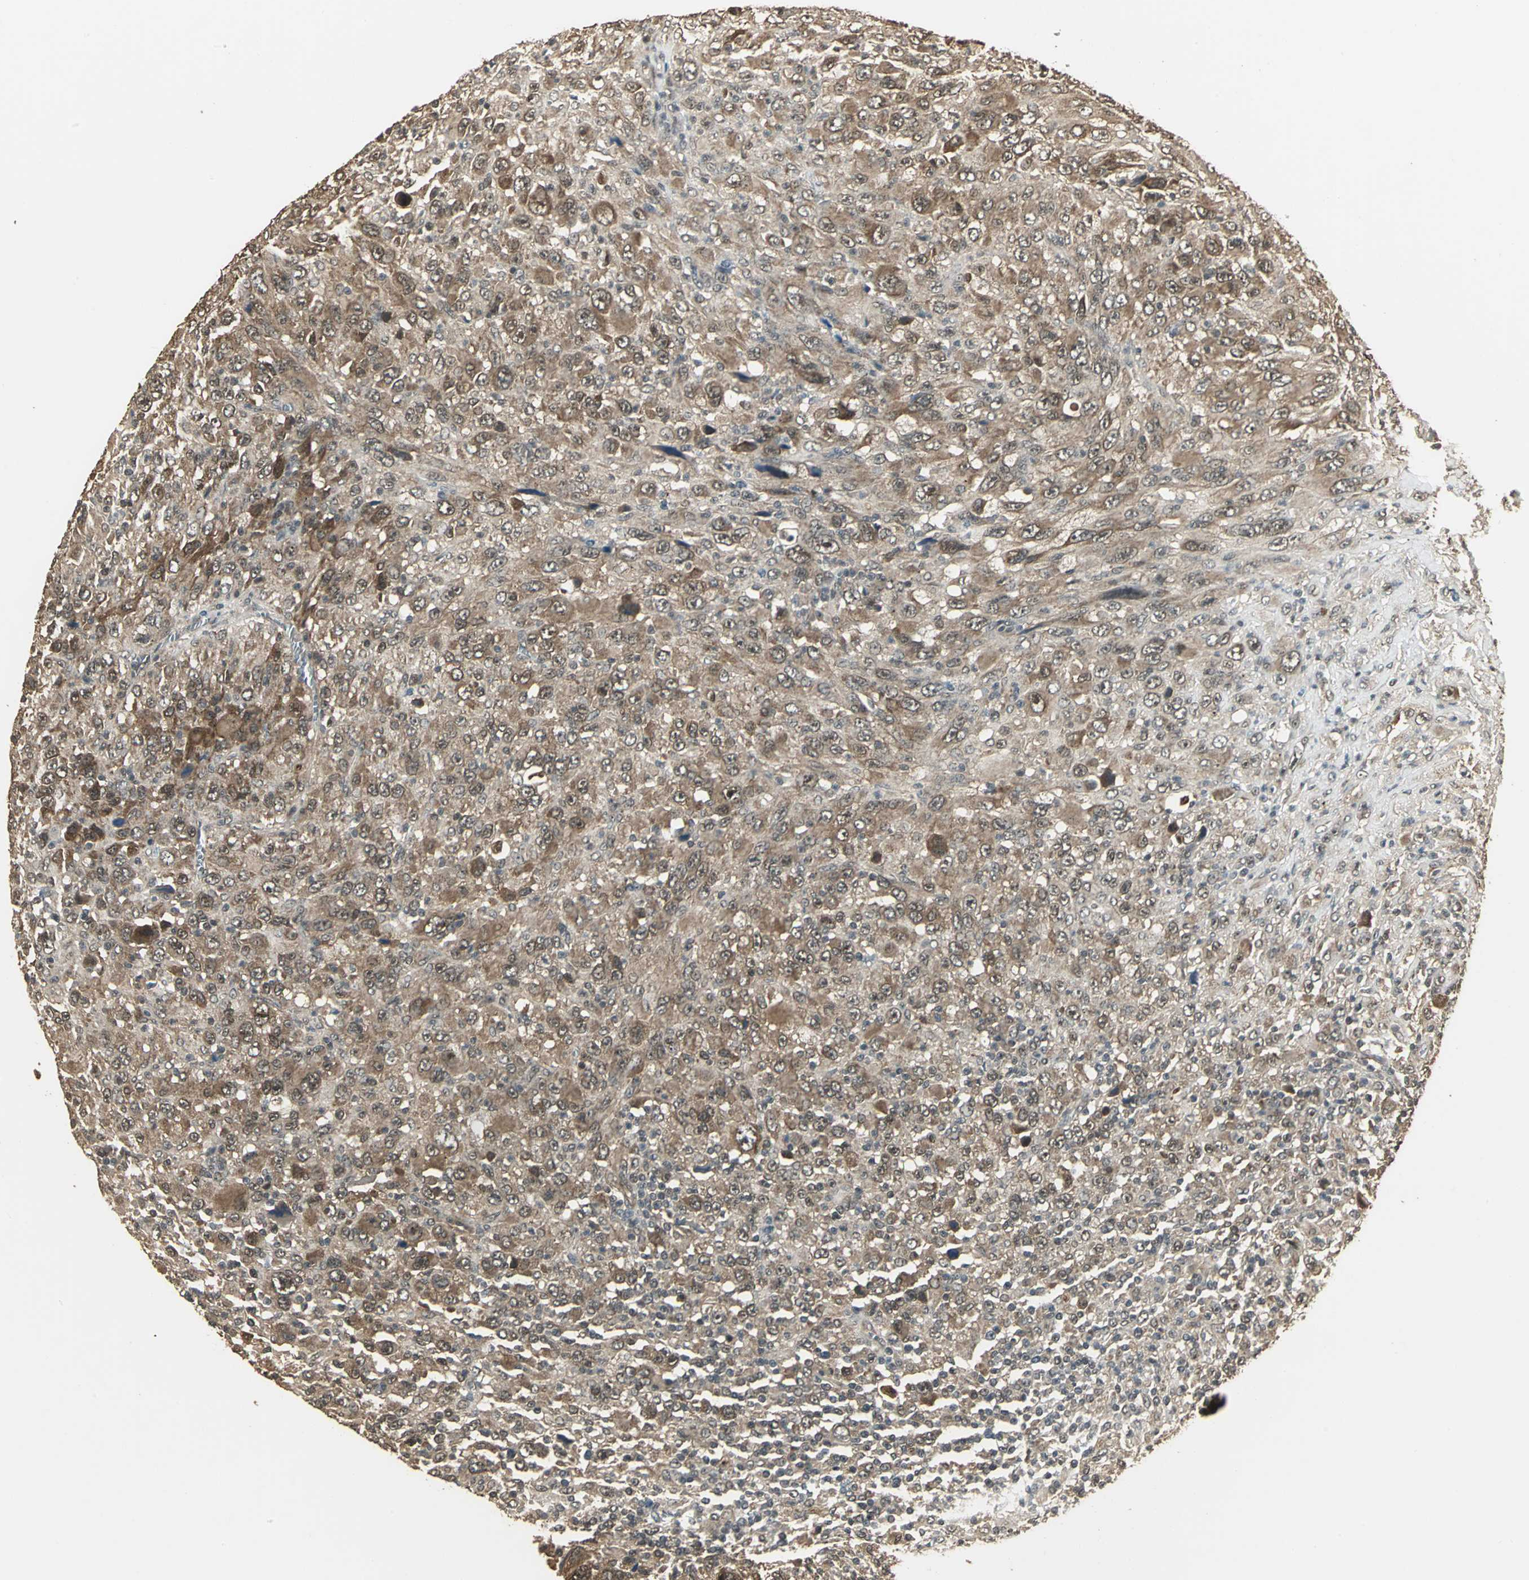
{"staining": {"intensity": "moderate", "quantity": ">75%", "location": "cytoplasmic/membranous"}, "tissue": "melanoma", "cell_type": "Tumor cells", "image_type": "cancer", "snomed": [{"axis": "morphology", "description": "Malignant melanoma, Metastatic site"}, {"axis": "topography", "description": "Skin"}], "caption": "The immunohistochemical stain labels moderate cytoplasmic/membranous staining in tumor cells of malignant melanoma (metastatic site) tissue.", "gene": "UCHL5", "patient": {"sex": "female", "age": 56}}